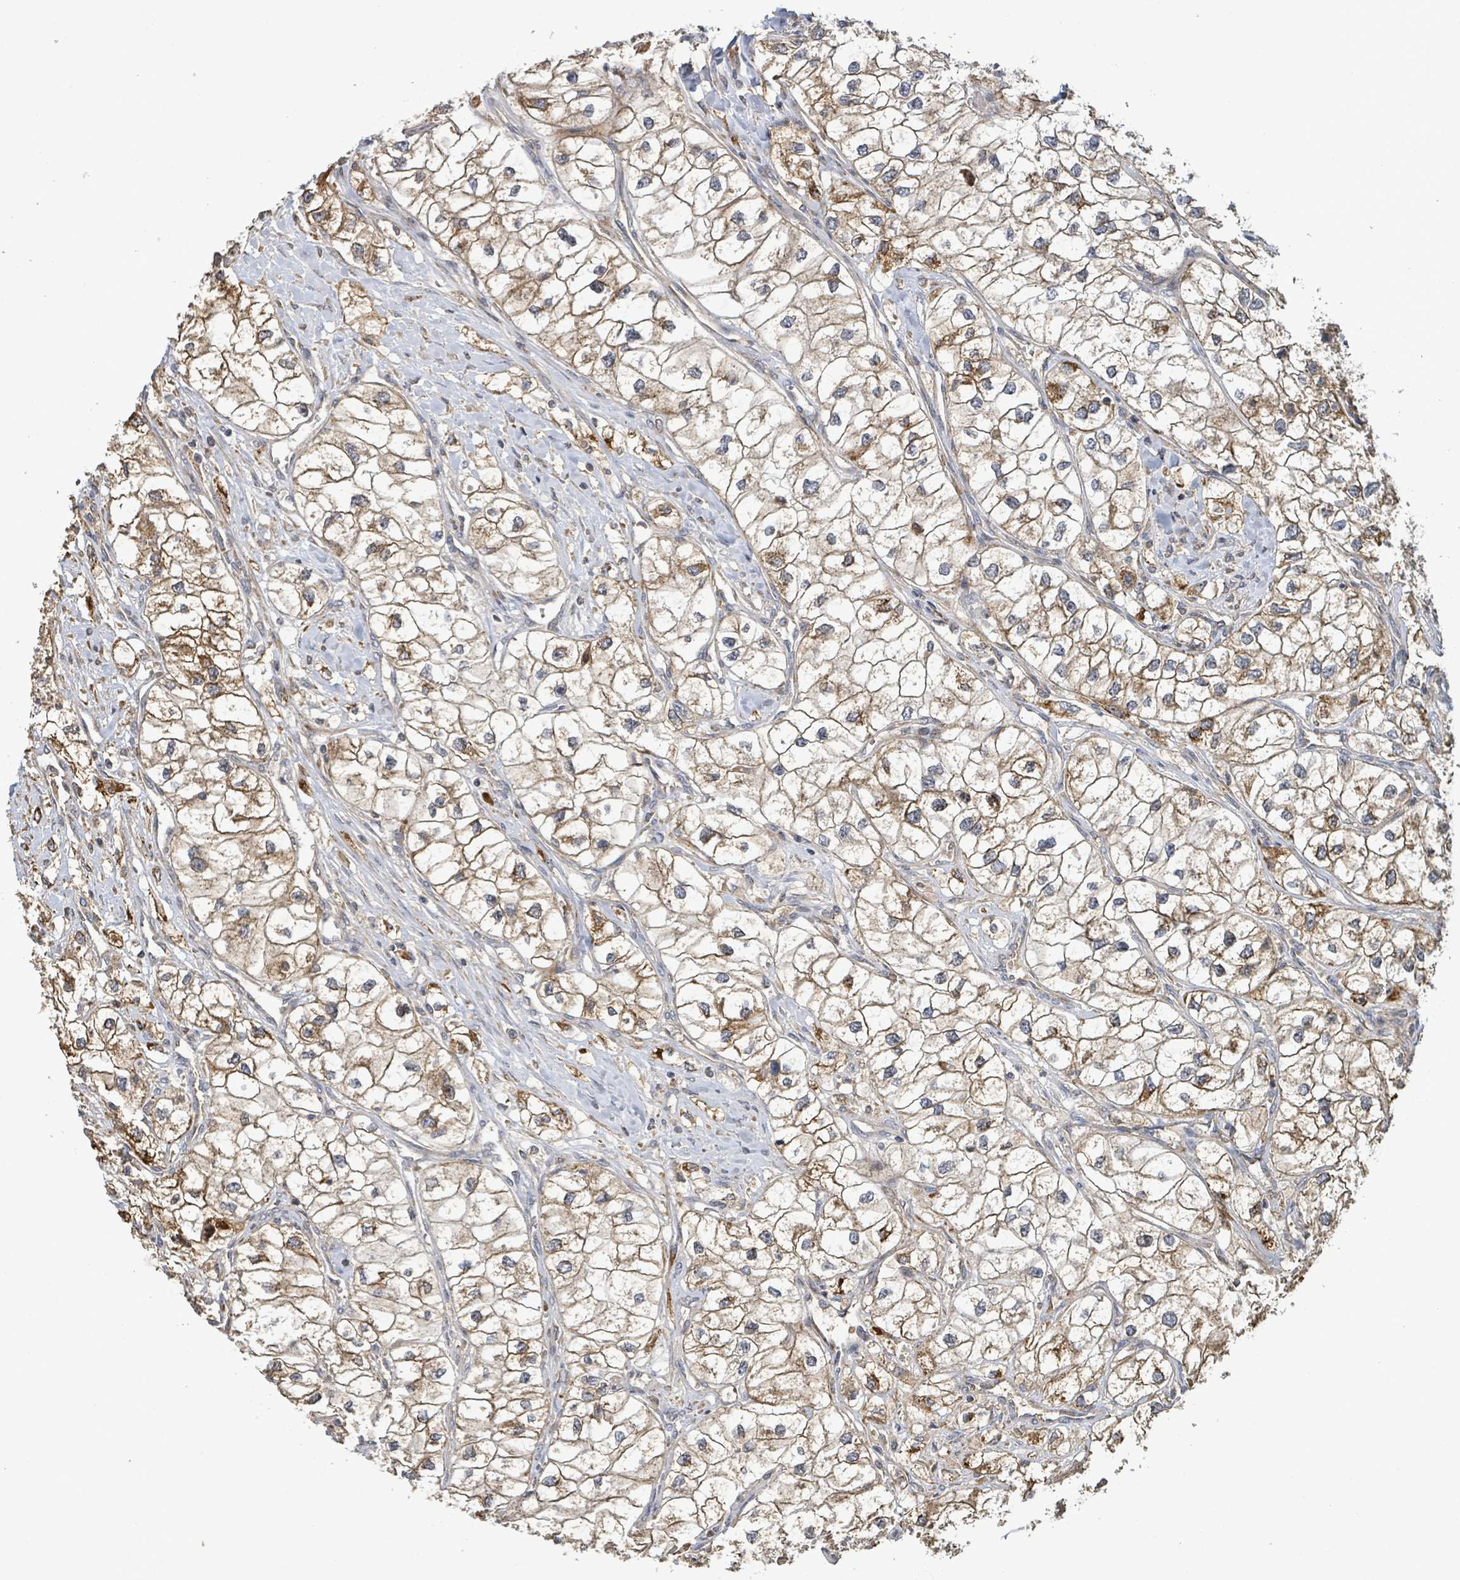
{"staining": {"intensity": "moderate", "quantity": ">75%", "location": "cytoplasmic/membranous"}, "tissue": "renal cancer", "cell_type": "Tumor cells", "image_type": "cancer", "snomed": [{"axis": "morphology", "description": "Adenocarcinoma, NOS"}, {"axis": "topography", "description": "Kidney"}], "caption": "Immunohistochemical staining of human adenocarcinoma (renal) reveals medium levels of moderate cytoplasmic/membranous protein expression in approximately >75% of tumor cells. (IHC, brightfield microscopy, high magnification).", "gene": "STARD4", "patient": {"sex": "male", "age": 59}}